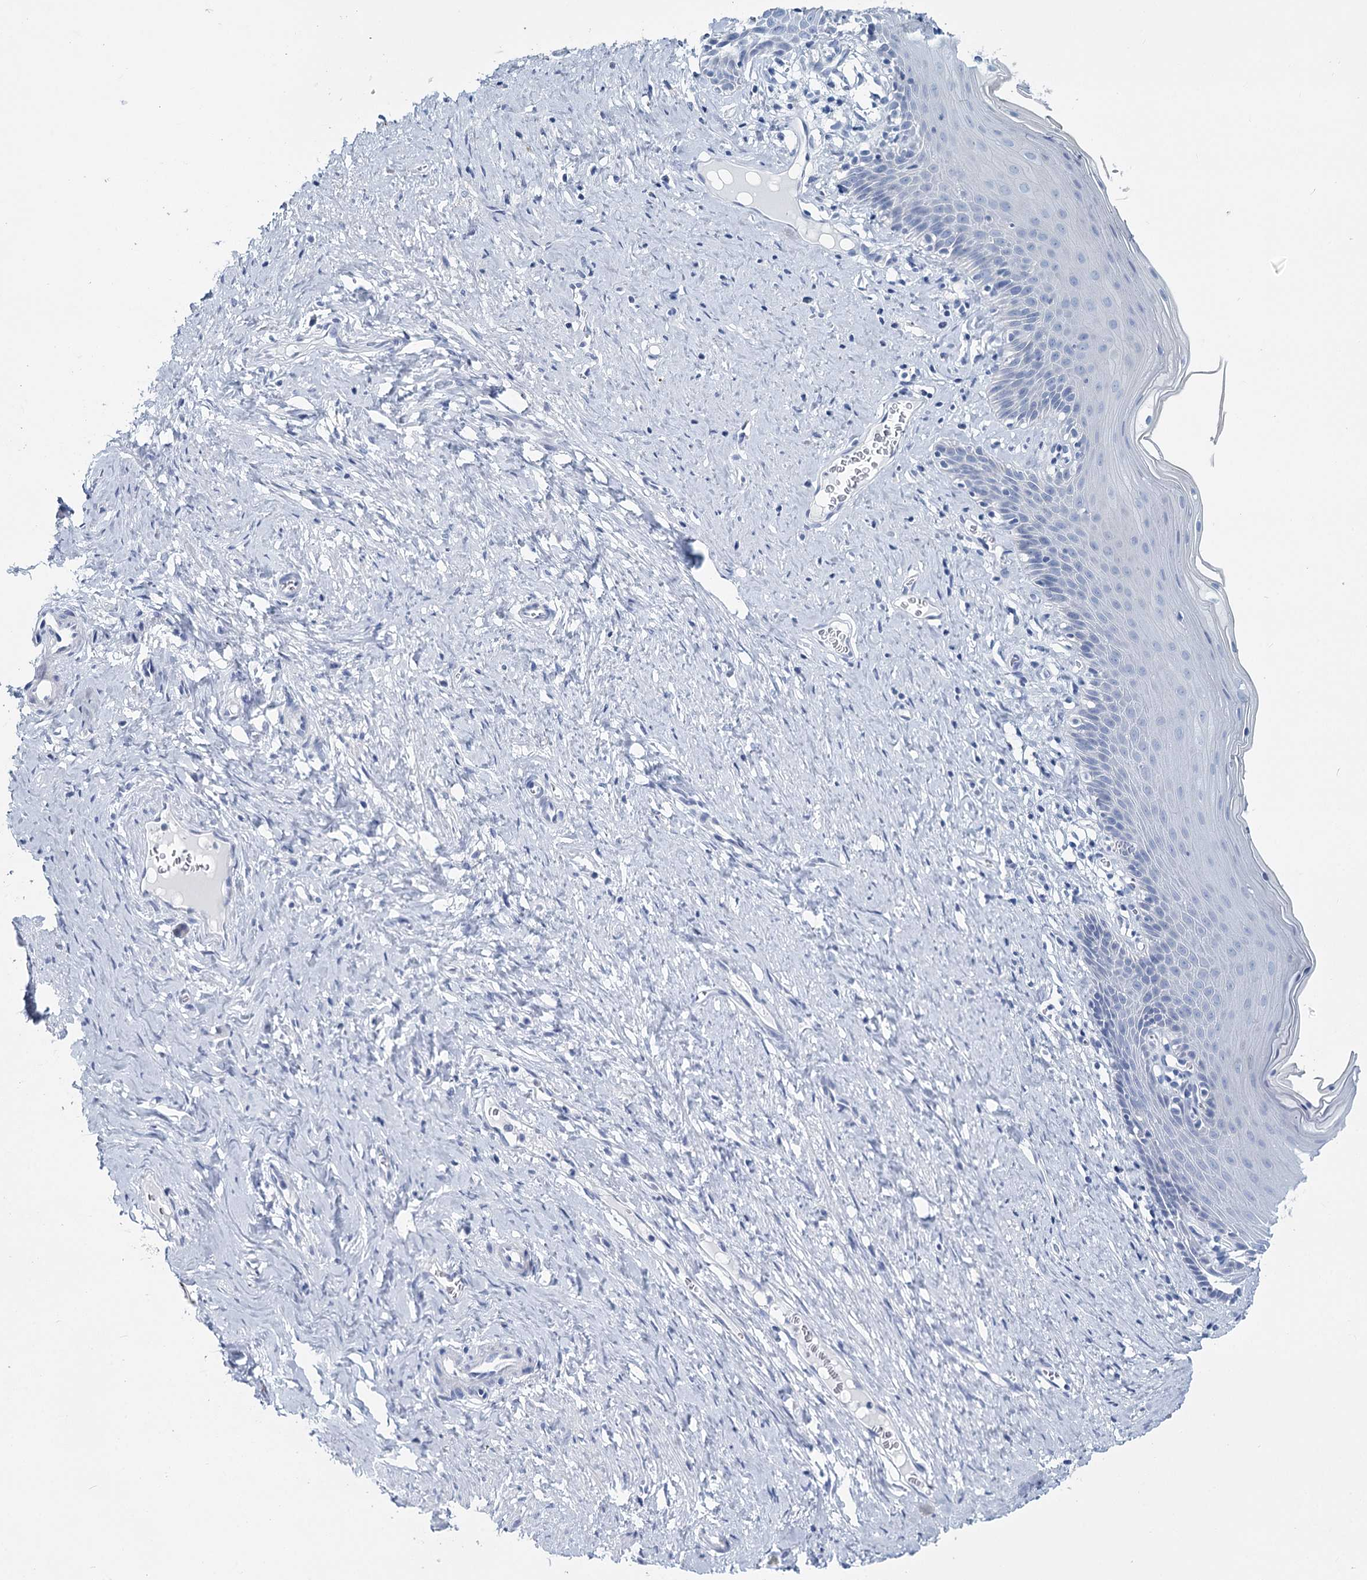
{"staining": {"intensity": "negative", "quantity": "none", "location": "none"}, "tissue": "cervix", "cell_type": "Glandular cells", "image_type": "normal", "snomed": [{"axis": "morphology", "description": "Normal tissue, NOS"}, {"axis": "topography", "description": "Cervix"}], "caption": "Image shows no protein positivity in glandular cells of normal cervix.", "gene": "METTL7B", "patient": {"sex": "female", "age": 42}}